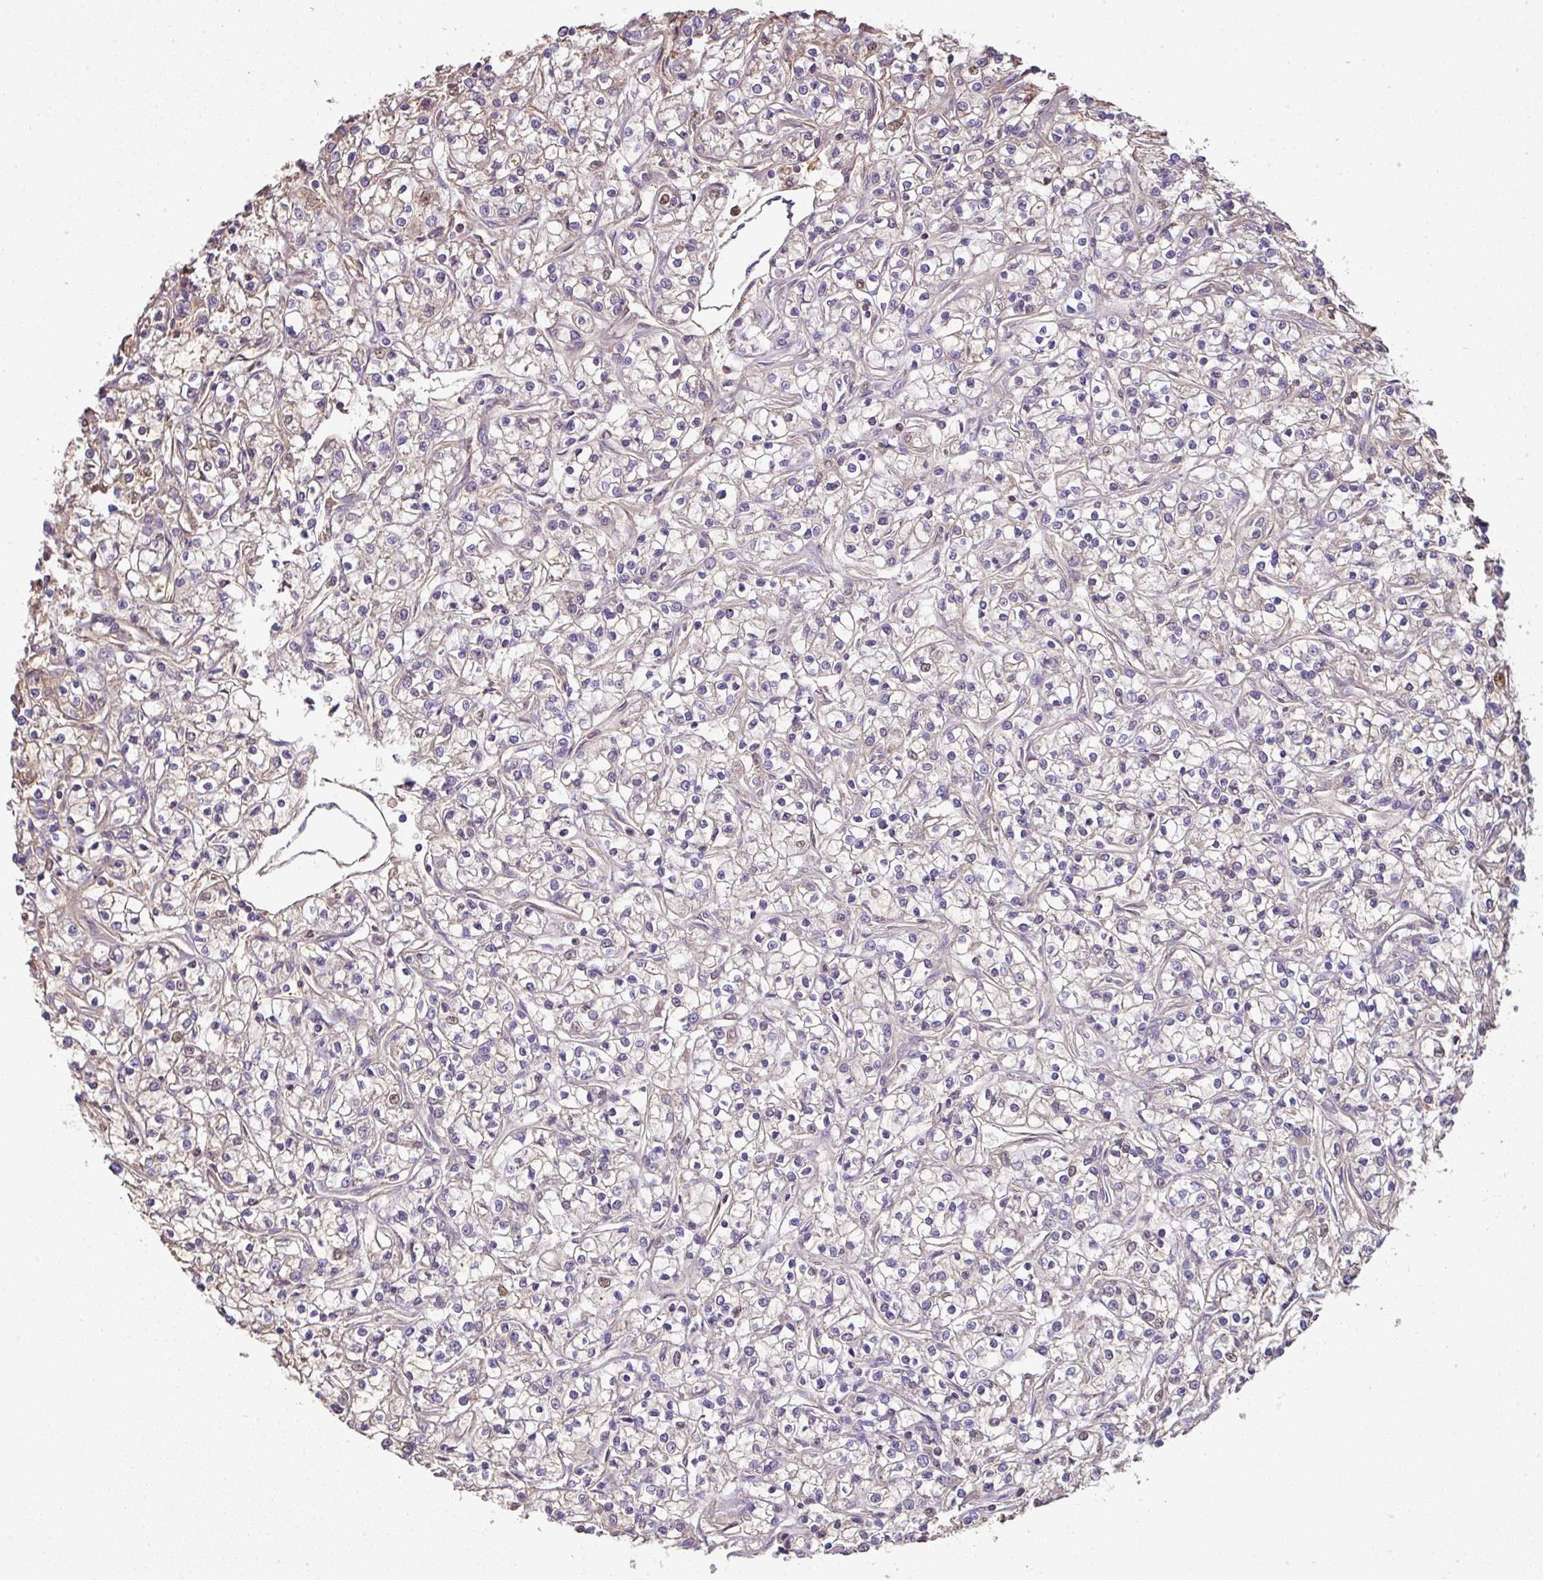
{"staining": {"intensity": "weak", "quantity": "<25%", "location": "cytoplasmic/membranous"}, "tissue": "renal cancer", "cell_type": "Tumor cells", "image_type": "cancer", "snomed": [{"axis": "morphology", "description": "Adenocarcinoma, NOS"}, {"axis": "topography", "description": "Kidney"}], "caption": "The micrograph exhibits no significant positivity in tumor cells of adenocarcinoma (renal).", "gene": "CCZ1", "patient": {"sex": "female", "age": 59}}